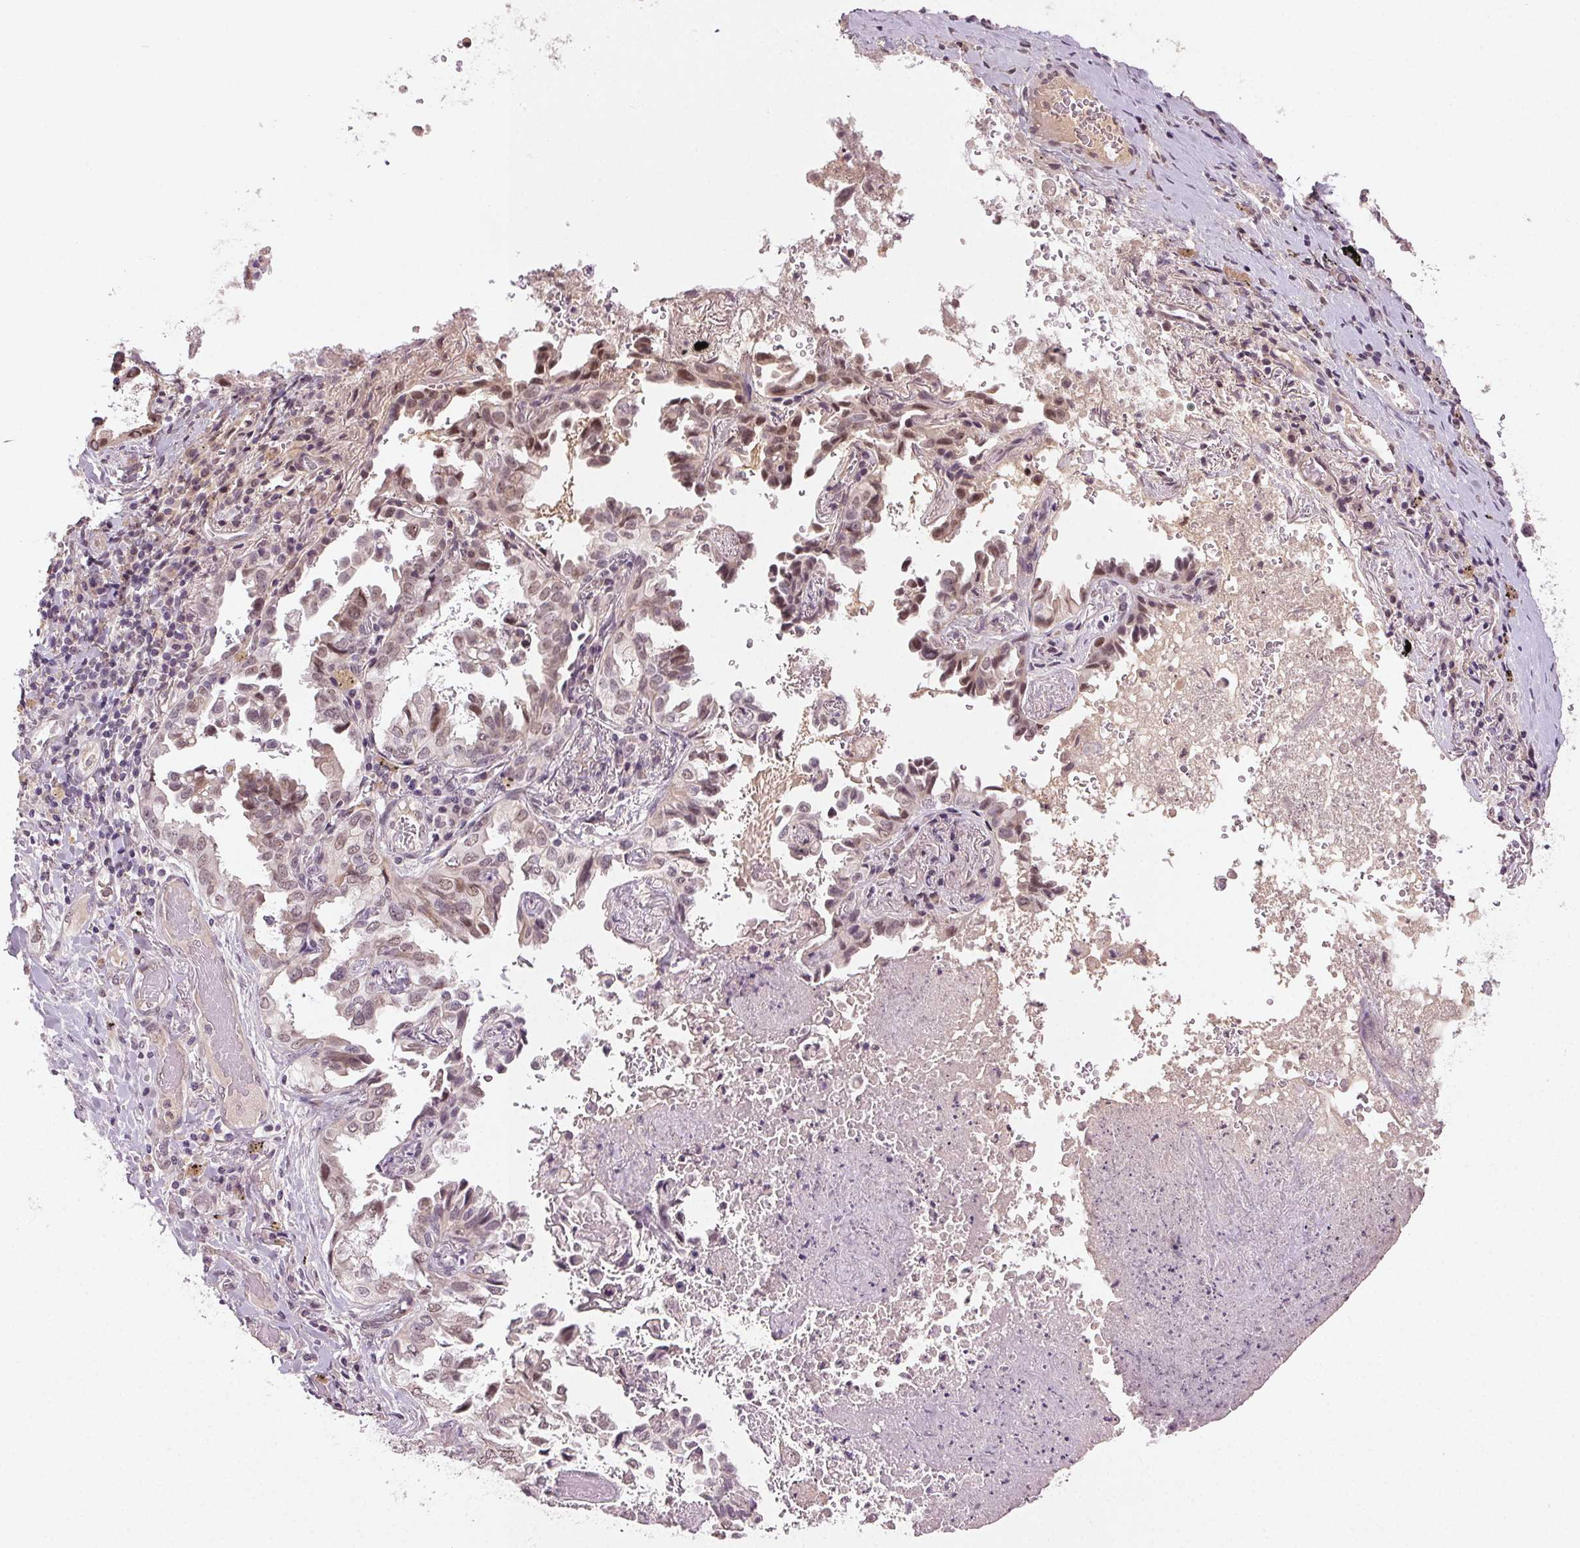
{"staining": {"intensity": "weak", "quantity": "<25%", "location": "nuclear"}, "tissue": "lung cancer", "cell_type": "Tumor cells", "image_type": "cancer", "snomed": [{"axis": "morphology", "description": "Aneuploidy"}, {"axis": "morphology", "description": "Adenocarcinoma, NOS"}, {"axis": "morphology", "description": "Adenocarcinoma, metastatic, NOS"}, {"axis": "topography", "description": "Lymph node"}, {"axis": "topography", "description": "Lung"}], "caption": "This image is of lung cancer (metastatic adenocarcinoma) stained with immunohistochemistry to label a protein in brown with the nuclei are counter-stained blue. There is no positivity in tumor cells. (DAB (3,3'-diaminobenzidine) immunohistochemistry (IHC), high magnification).", "gene": "TUB", "patient": {"sex": "female", "age": 48}}